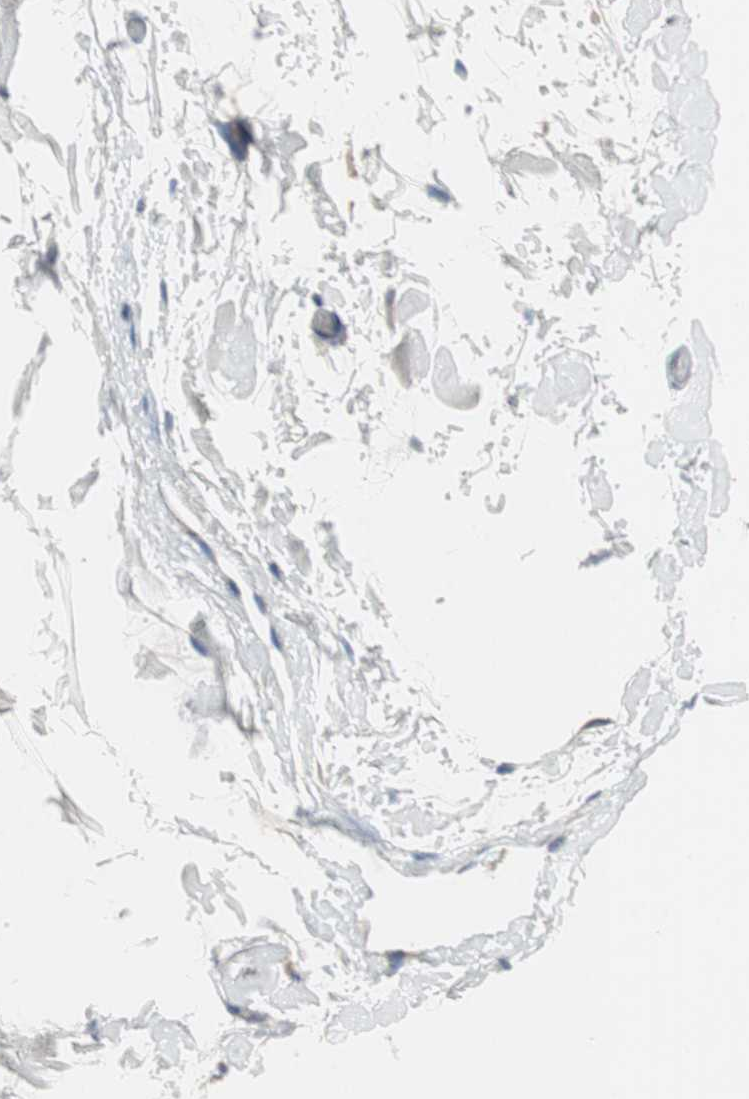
{"staining": {"intensity": "weak", "quantity": "<25%", "location": "cytoplasmic/membranous"}, "tissue": "adipose tissue", "cell_type": "Adipocytes", "image_type": "normal", "snomed": [{"axis": "morphology", "description": "Normal tissue, NOS"}, {"axis": "topography", "description": "Soft tissue"}], "caption": "This image is of benign adipose tissue stained with immunohistochemistry to label a protein in brown with the nuclei are counter-stained blue. There is no expression in adipocytes.", "gene": "ALPL", "patient": {"sex": "male", "age": 72}}